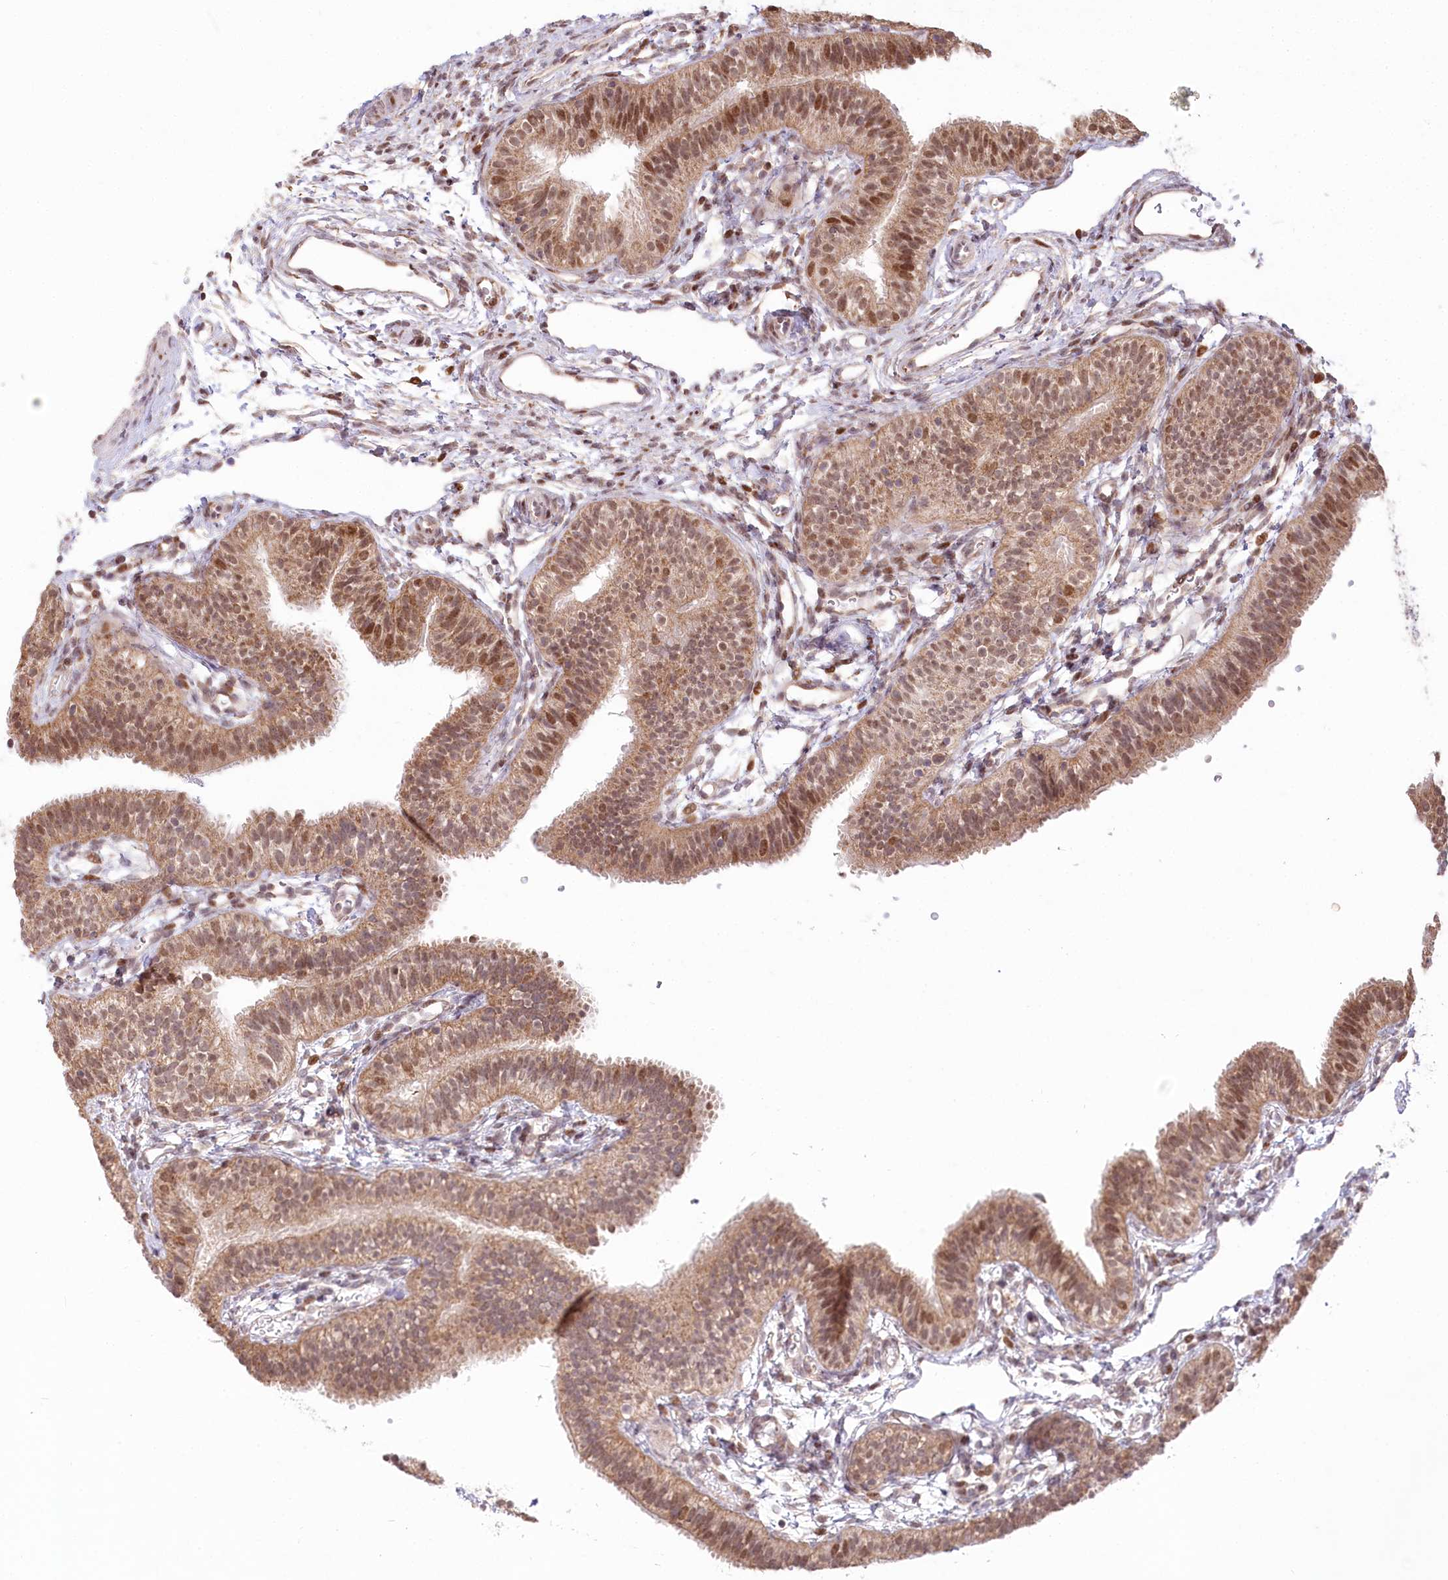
{"staining": {"intensity": "moderate", "quantity": ">75%", "location": "cytoplasmic/membranous,nuclear"}, "tissue": "fallopian tube", "cell_type": "Glandular cells", "image_type": "normal", "snomed": [{"axis": "morphology", "description": "Normal tissue, NOS"}, {"axis": "topography", "description": "Fallopian tube"}], "caption": "Human fallopian tube stained with a protein marker demonstrates moderate staining in glandular cells.", "gene": "PYURF", "patient": {"sex": "female", "age": 35}}